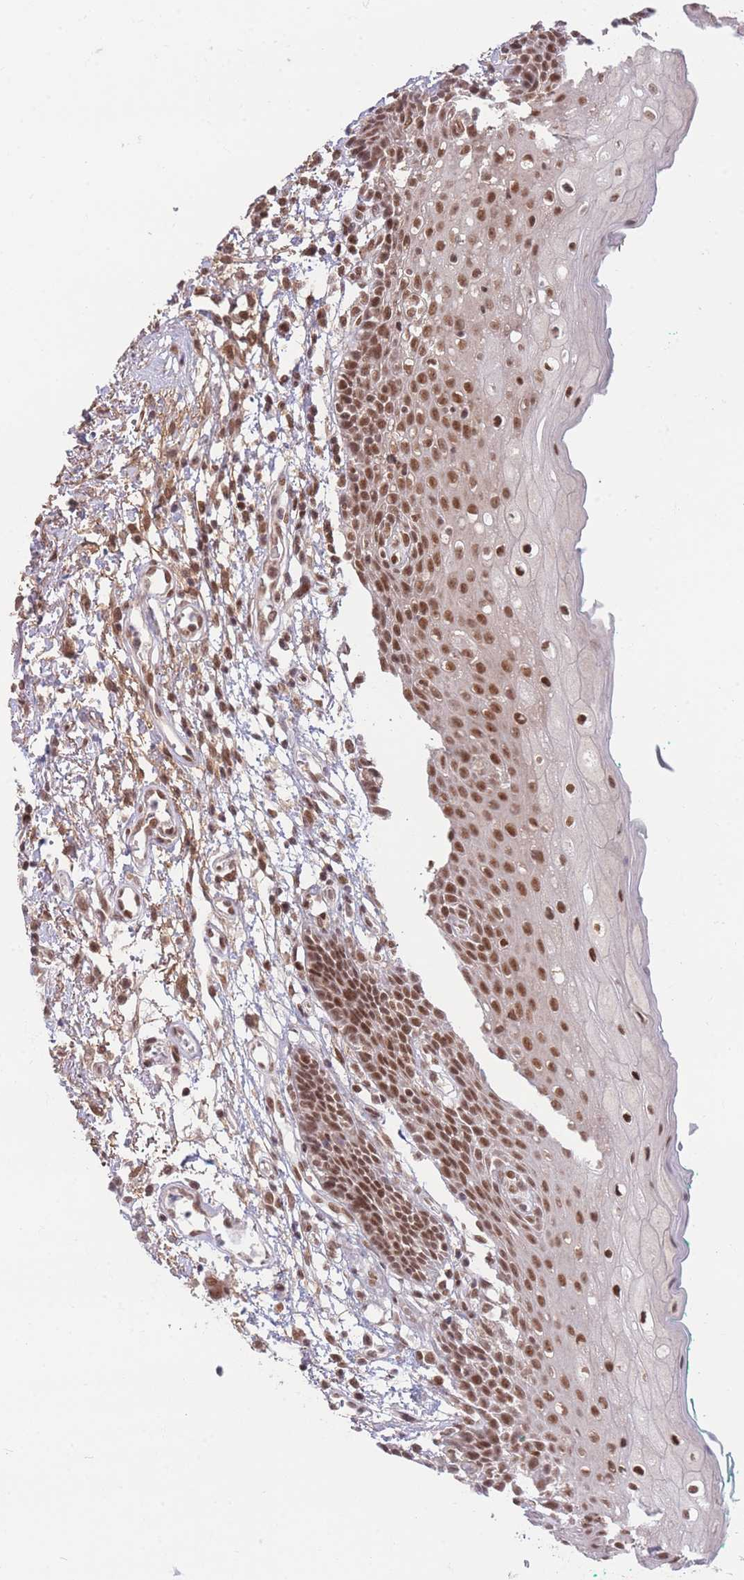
{"staining": {"intensity": "strong", "quantity": ">75%", "location": "nuclear"}, "tissue": "oral mucosa", "cell_type": "Squamous epithelial cells", "image_type": "normal", "snomed": [{"axis": "morphology", "description": "Normal tissue, NOS"}, {"axis": "morphology", "description": "Squamous cell carcinoma, NOS"}, {"axis": "topography", "description": "Oral tissue"}, {"axis": "topography", "description": "Tounge, NOS"}, {"axis": "topography", "description": "Head-Neck"}], "caption": "Squamous epithelial cells display high levels of strong nuclear positivity in about >75% of cells in normal human oral mucosa.", "gene": "CARD8", "patient": {"sex": "male", "age": 79}}